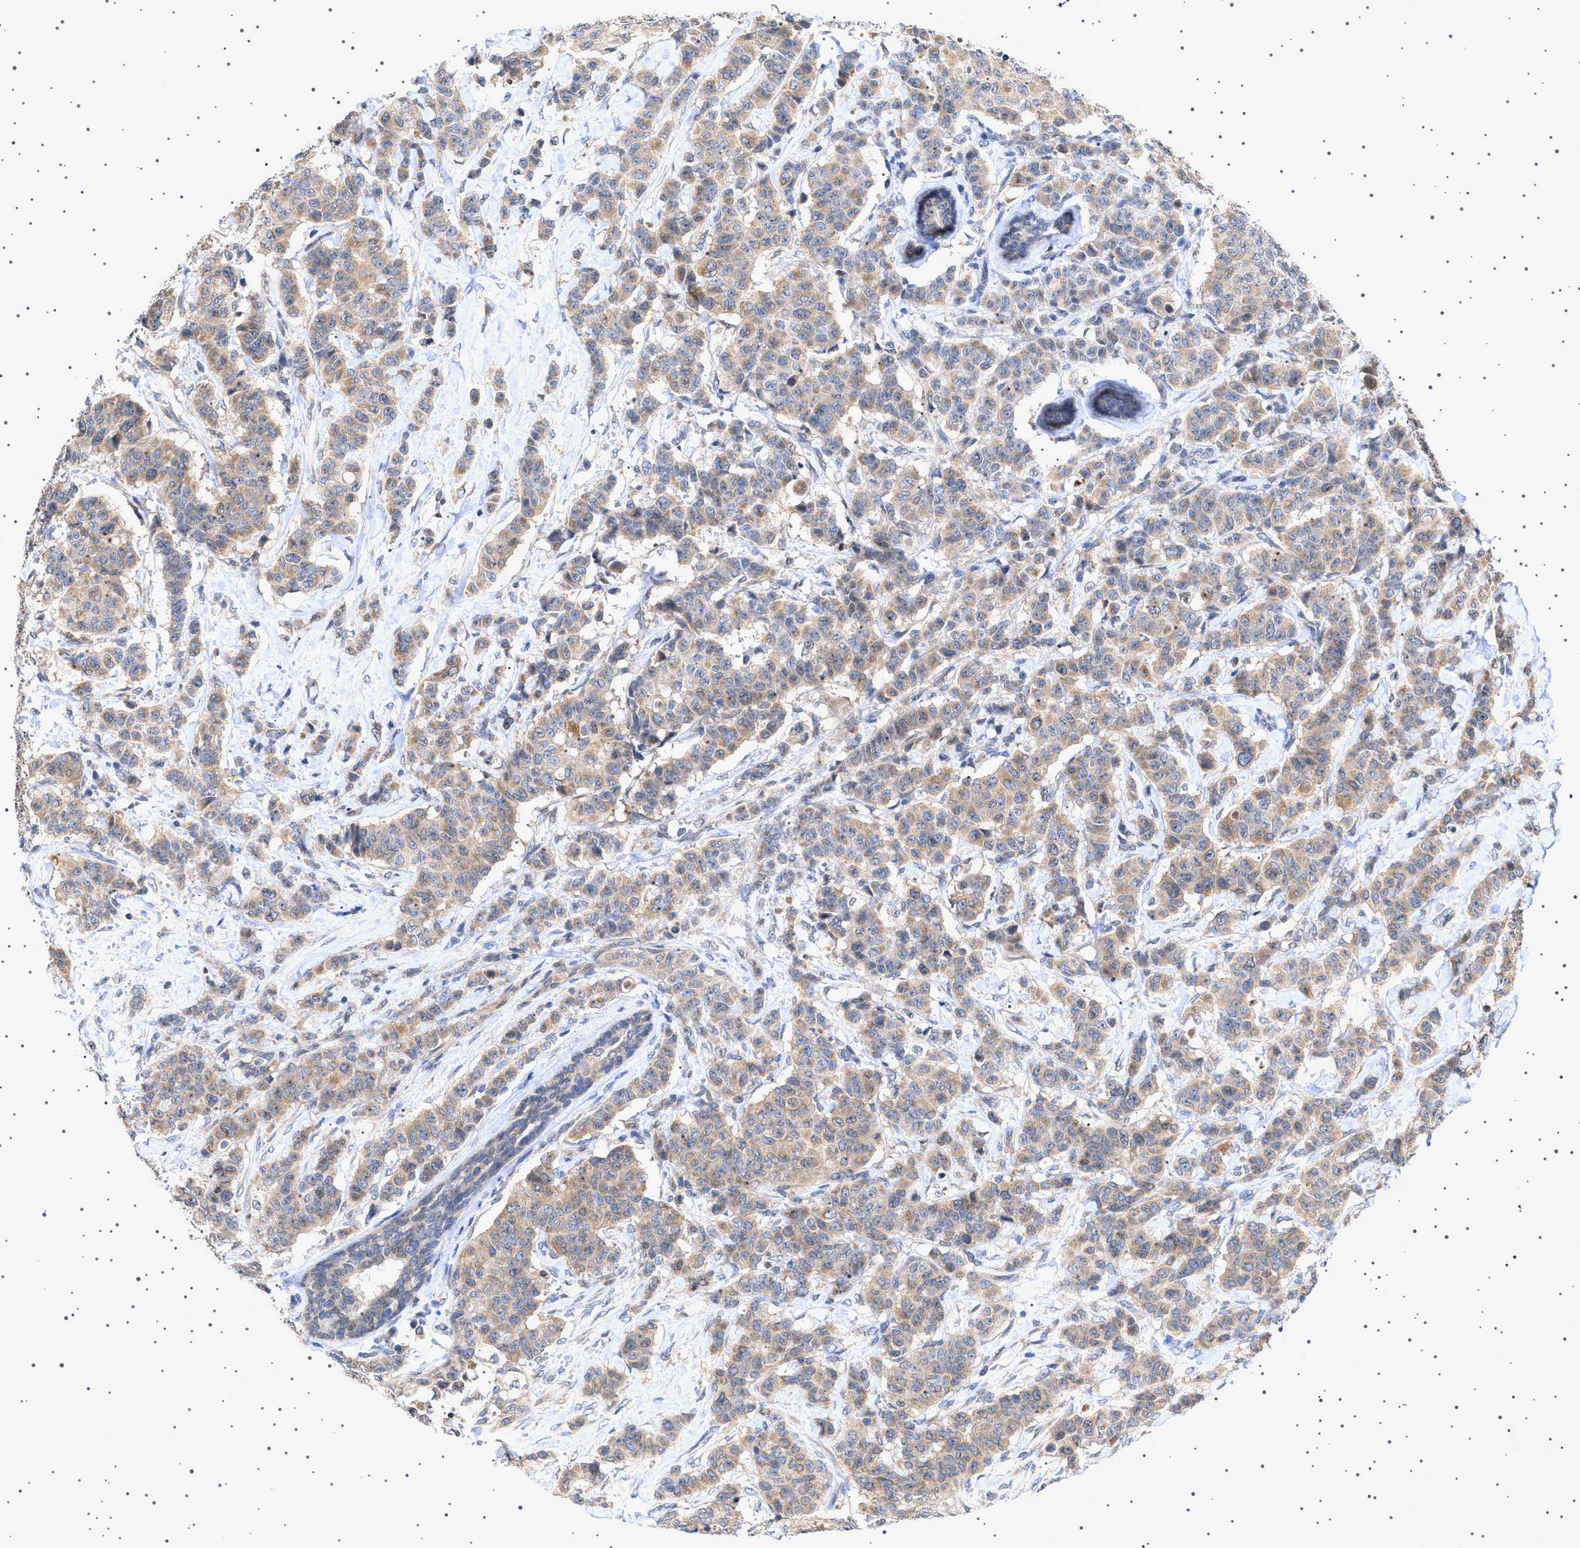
{"staining": {"intensity": "moderate", "quantity": ">75%", "location": "cytoplasmic/membranous"}, "tissue": "breast cancer", "cell_type": "Tumor cells", "image_type": "cancer", "snomed": [{"axis": "morphology", "description": "Normal tissue, NOS"}, {"axis": "morphology", "description": "Duct carcinoma"}, {"axis": "topography", "description": "Breast"}], "caption": "A brown stain labels moderate cytoplasmic/membranous staining of a protein in breast cancer tumor cells.", "gene": "NUP93", "patient": {"sex": "female", "age": 40}}